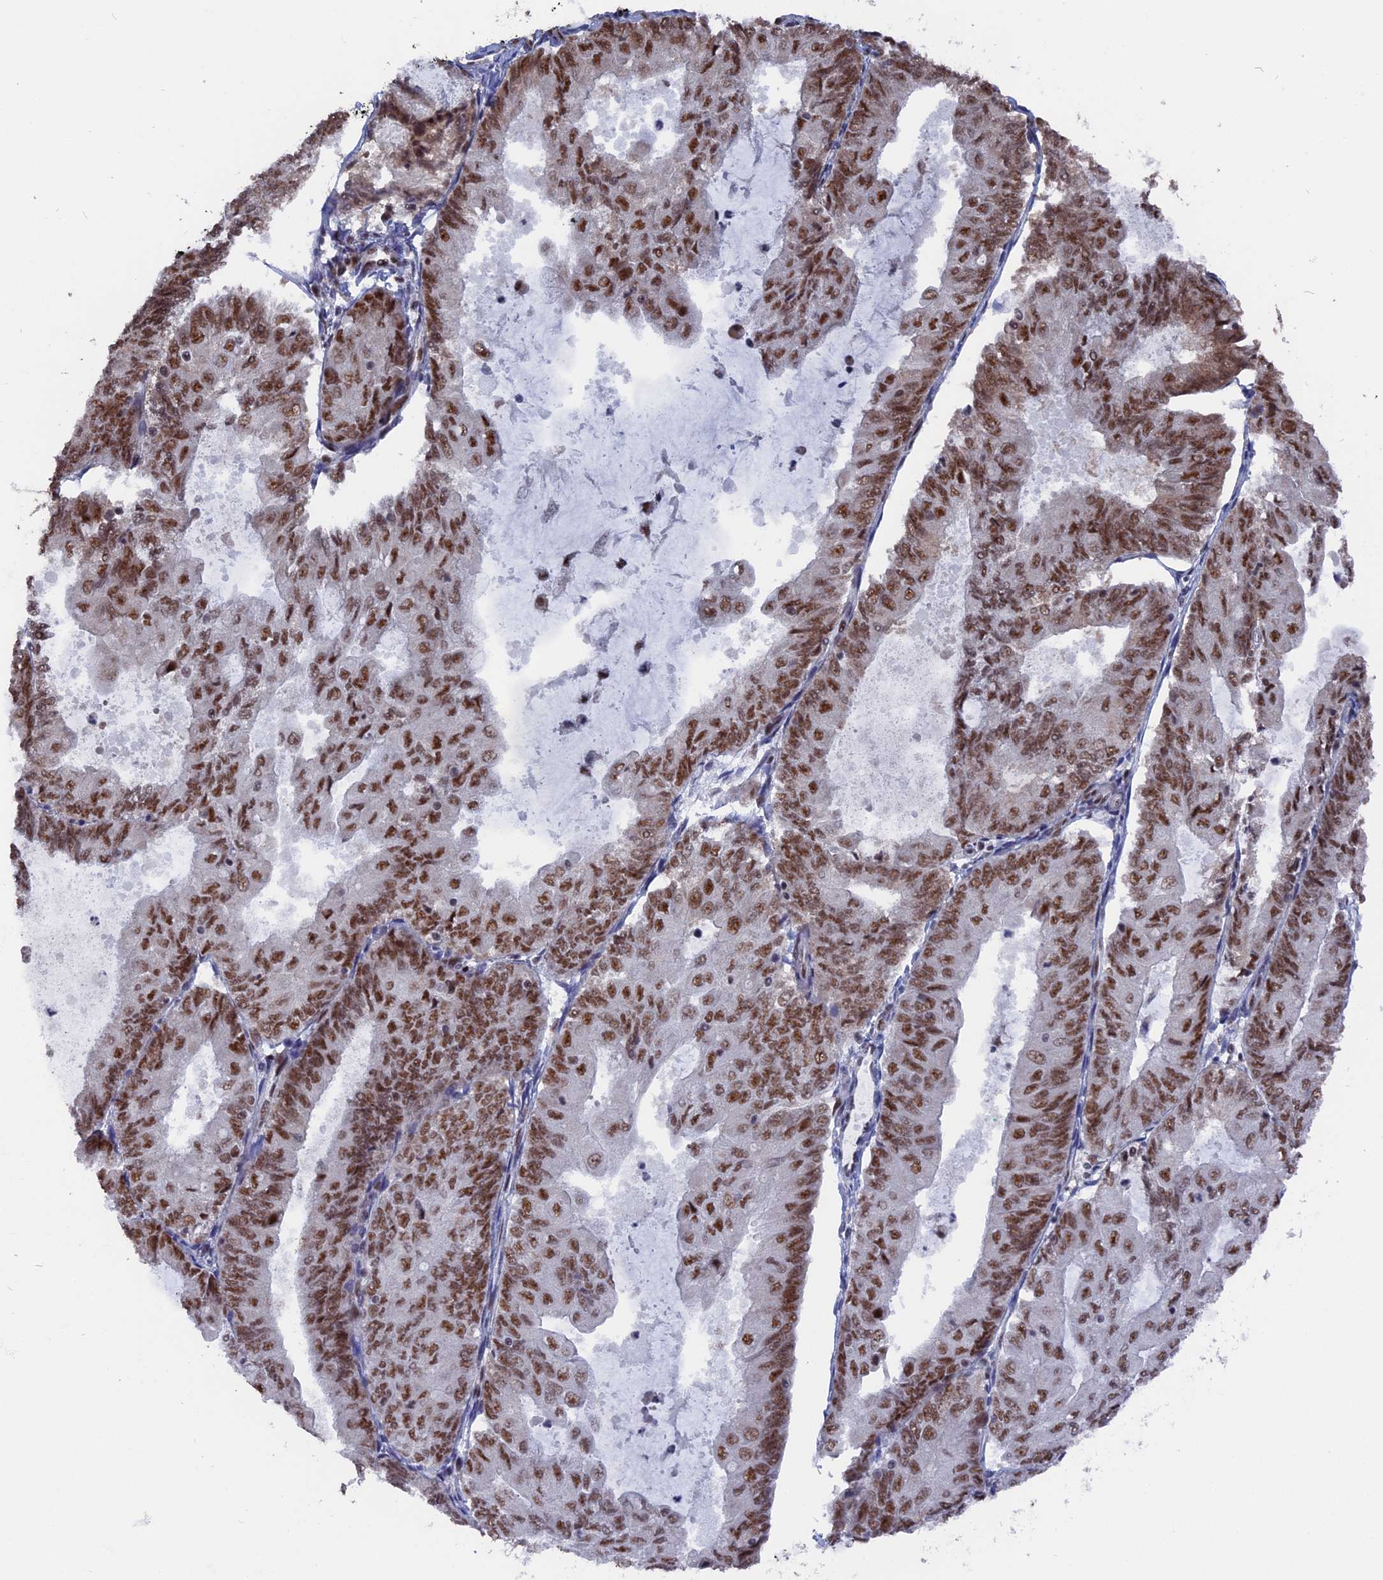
{"staining": {"intensity": "moderate", "quantity": ">75%", "location": "nuclear"}, "tissue": "endometrial cancer", "cell_type": "Tumor cells", "image_type": "cancer", "snomed": [{"axis": "morphology", "description": "Adenocarcinoma, NOS"}, {"axis": "topography", "description": "Endometrium"}], "caption": "This photomicrograph shows endometrial adenocarcinoma stained with immunohistochemistry (IHC) to label a protein in brown. The nuclear of tumor cells show moderate positivity for the protein. Nuclei are counter-stained blue.", "gene": "SF3A2", "patient": {"sex": "female", "age": 81}}